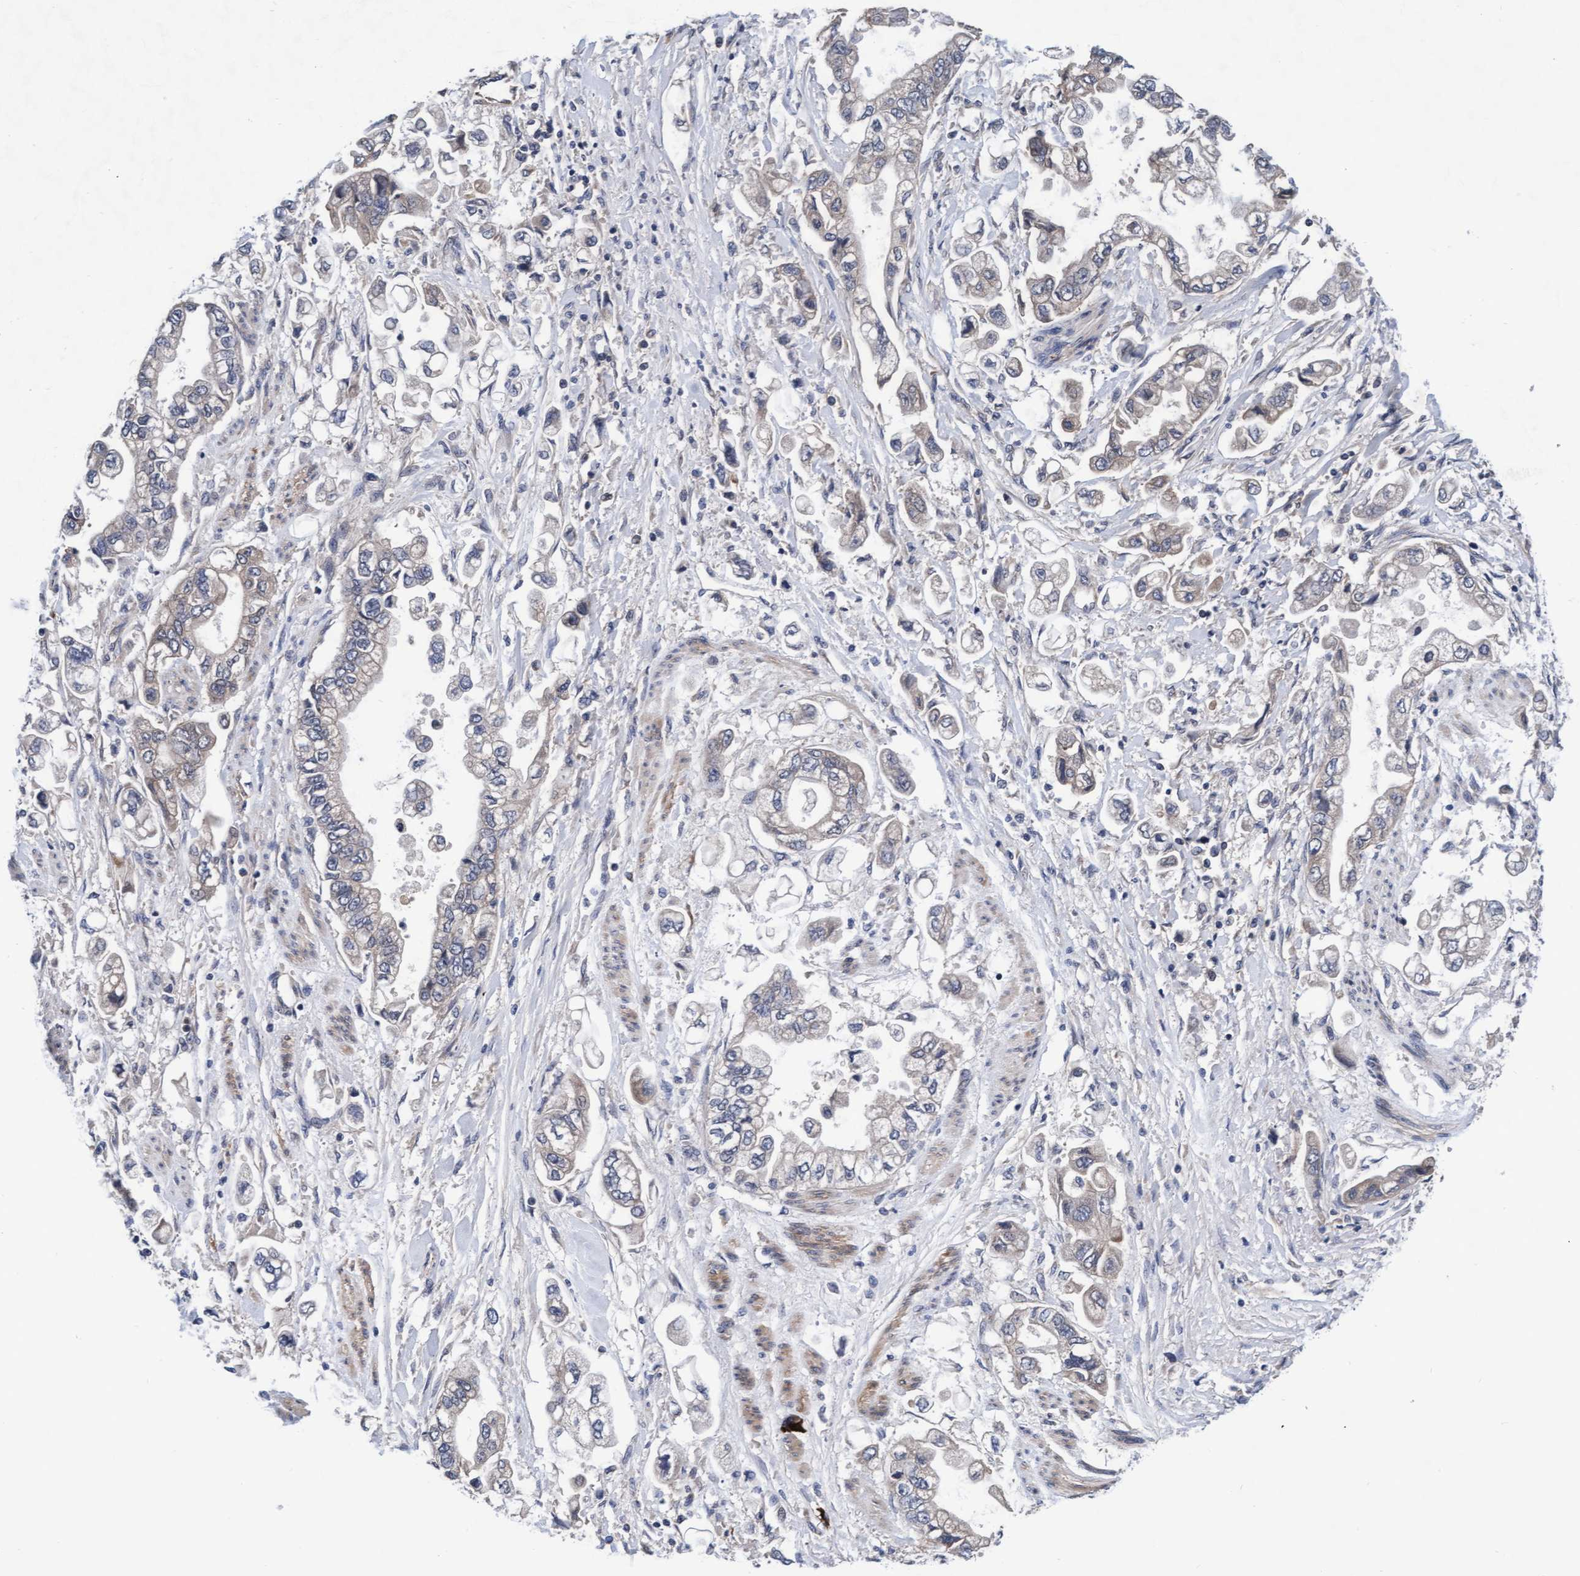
{"staining": {"intensity": "negative", "quantity": "none", "location": "none"}, "tissue": "stomach cancer", "cell_type": "Tumor cells", "image_type": "cancer", "snomed": [{"axis": "morphology", "description": "Normal tissue, NOS"}, {"axis": "morphology", "description": "Adenocarcinoma, NOS"}, {"axis": "topography", "description": "Stomach"}], "caption": "This is an IHC photomicrograph of human adenocarcinoma (stomach). There is no positivity in tumor cells.", "gene": "EFCAB13", "patient": {"sex": "male", "age": 62}}